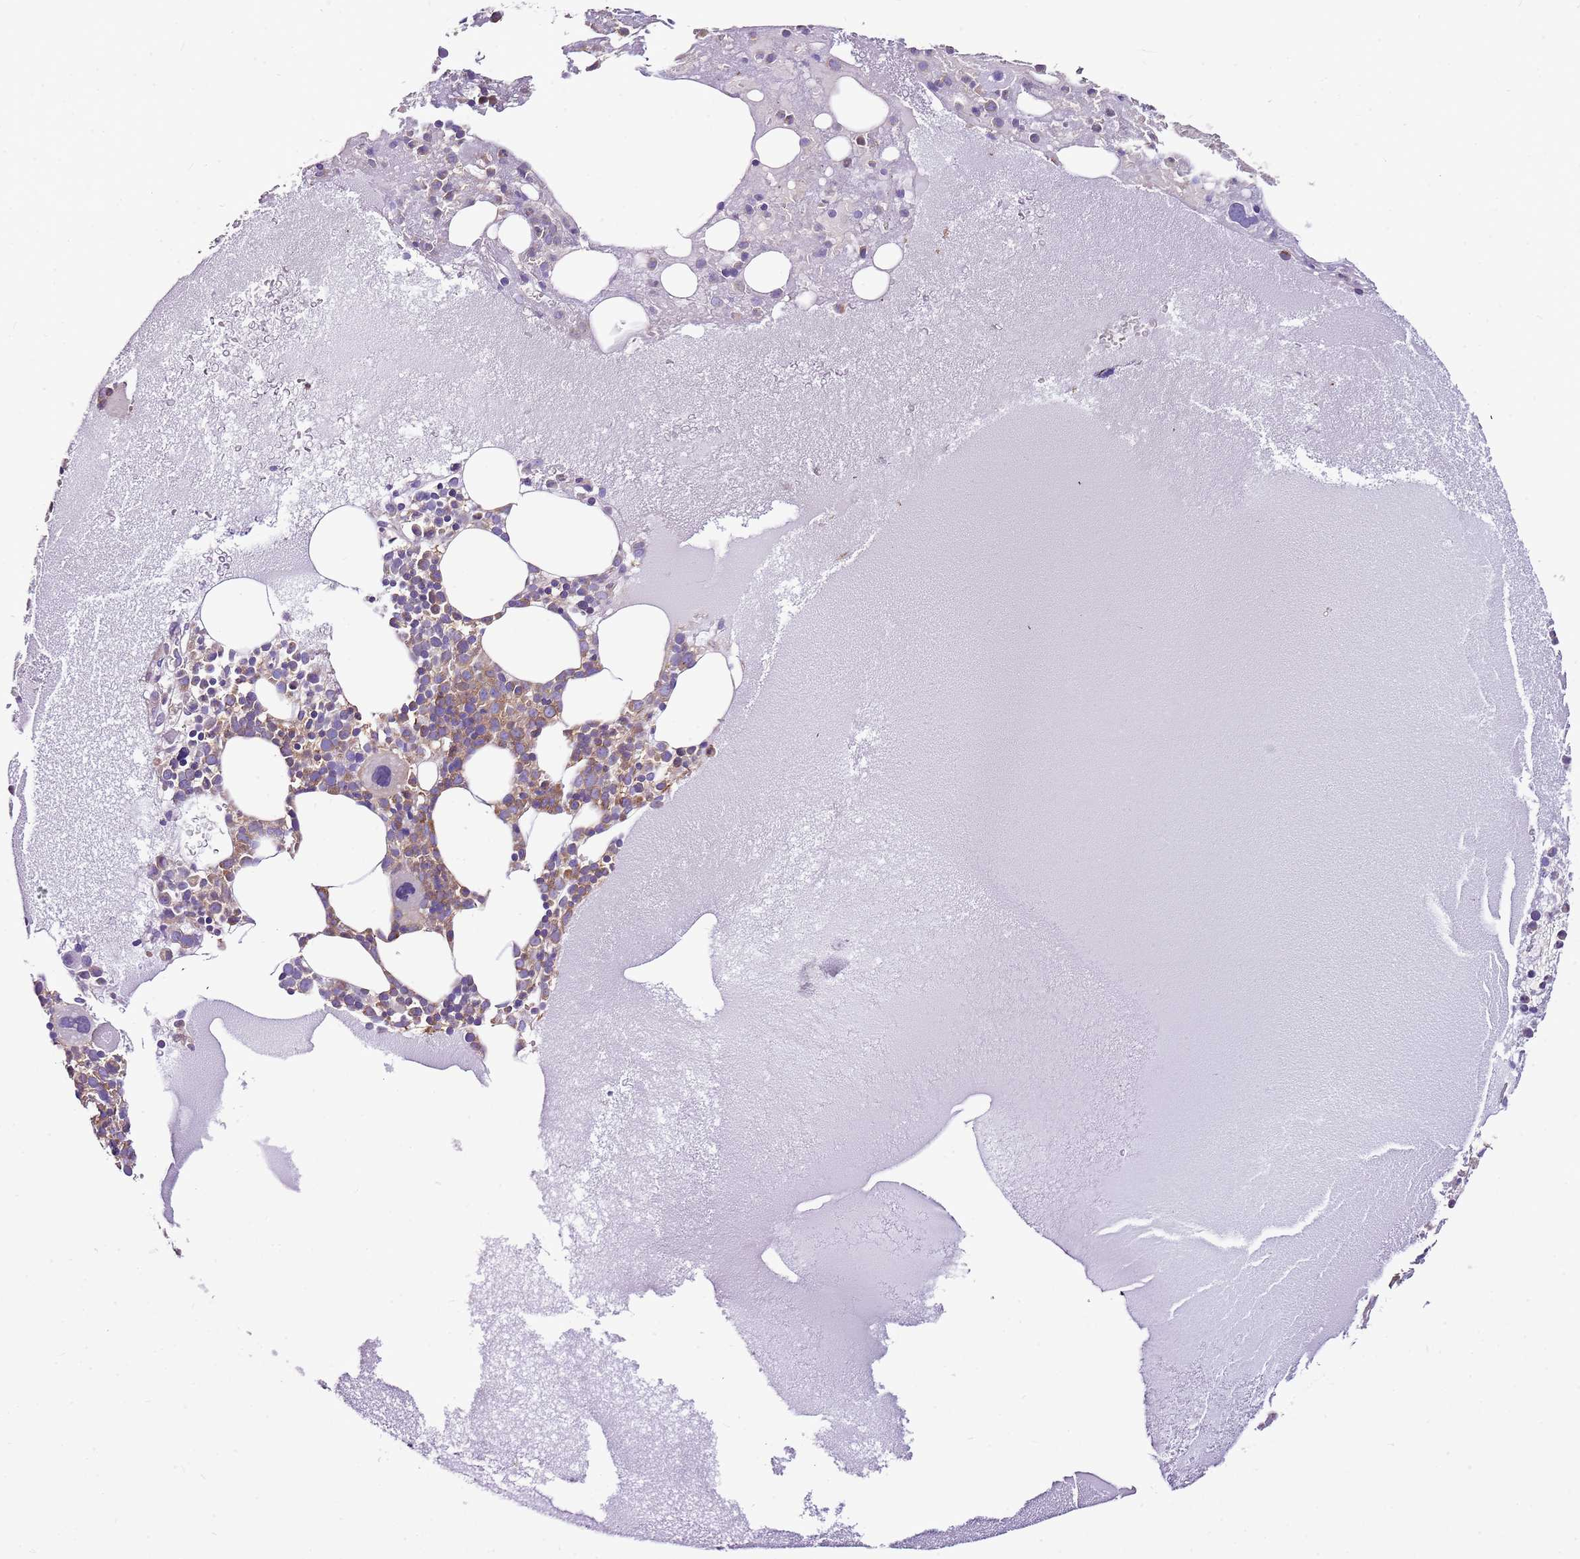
{"staining": {"intensity": "moderate", "quantity": "<25%", "location": "cytoplasmic/membranous"}, "tissue": "bone marrow", "cell_type": "Hematopoietic cells", "image_type": "normal", "snomed": [{"axis": "morphology", "description": "Normal tissue, NOS"}, {"axis": "topography", "description": "Bone marrow"}], "caption": "The image reveals immunohistochemical staining of unremarkable bone marrow. There is moderate cytoplasmic/membranous staining is present in about <25% of hematopoietic cells. (Stains: DAB in brown, nuclei in blue, Microscopy: brightfield microscopy at high magnification).", "gene": "ATXN2L", "patient": {"sex": "male", "age": 61}}